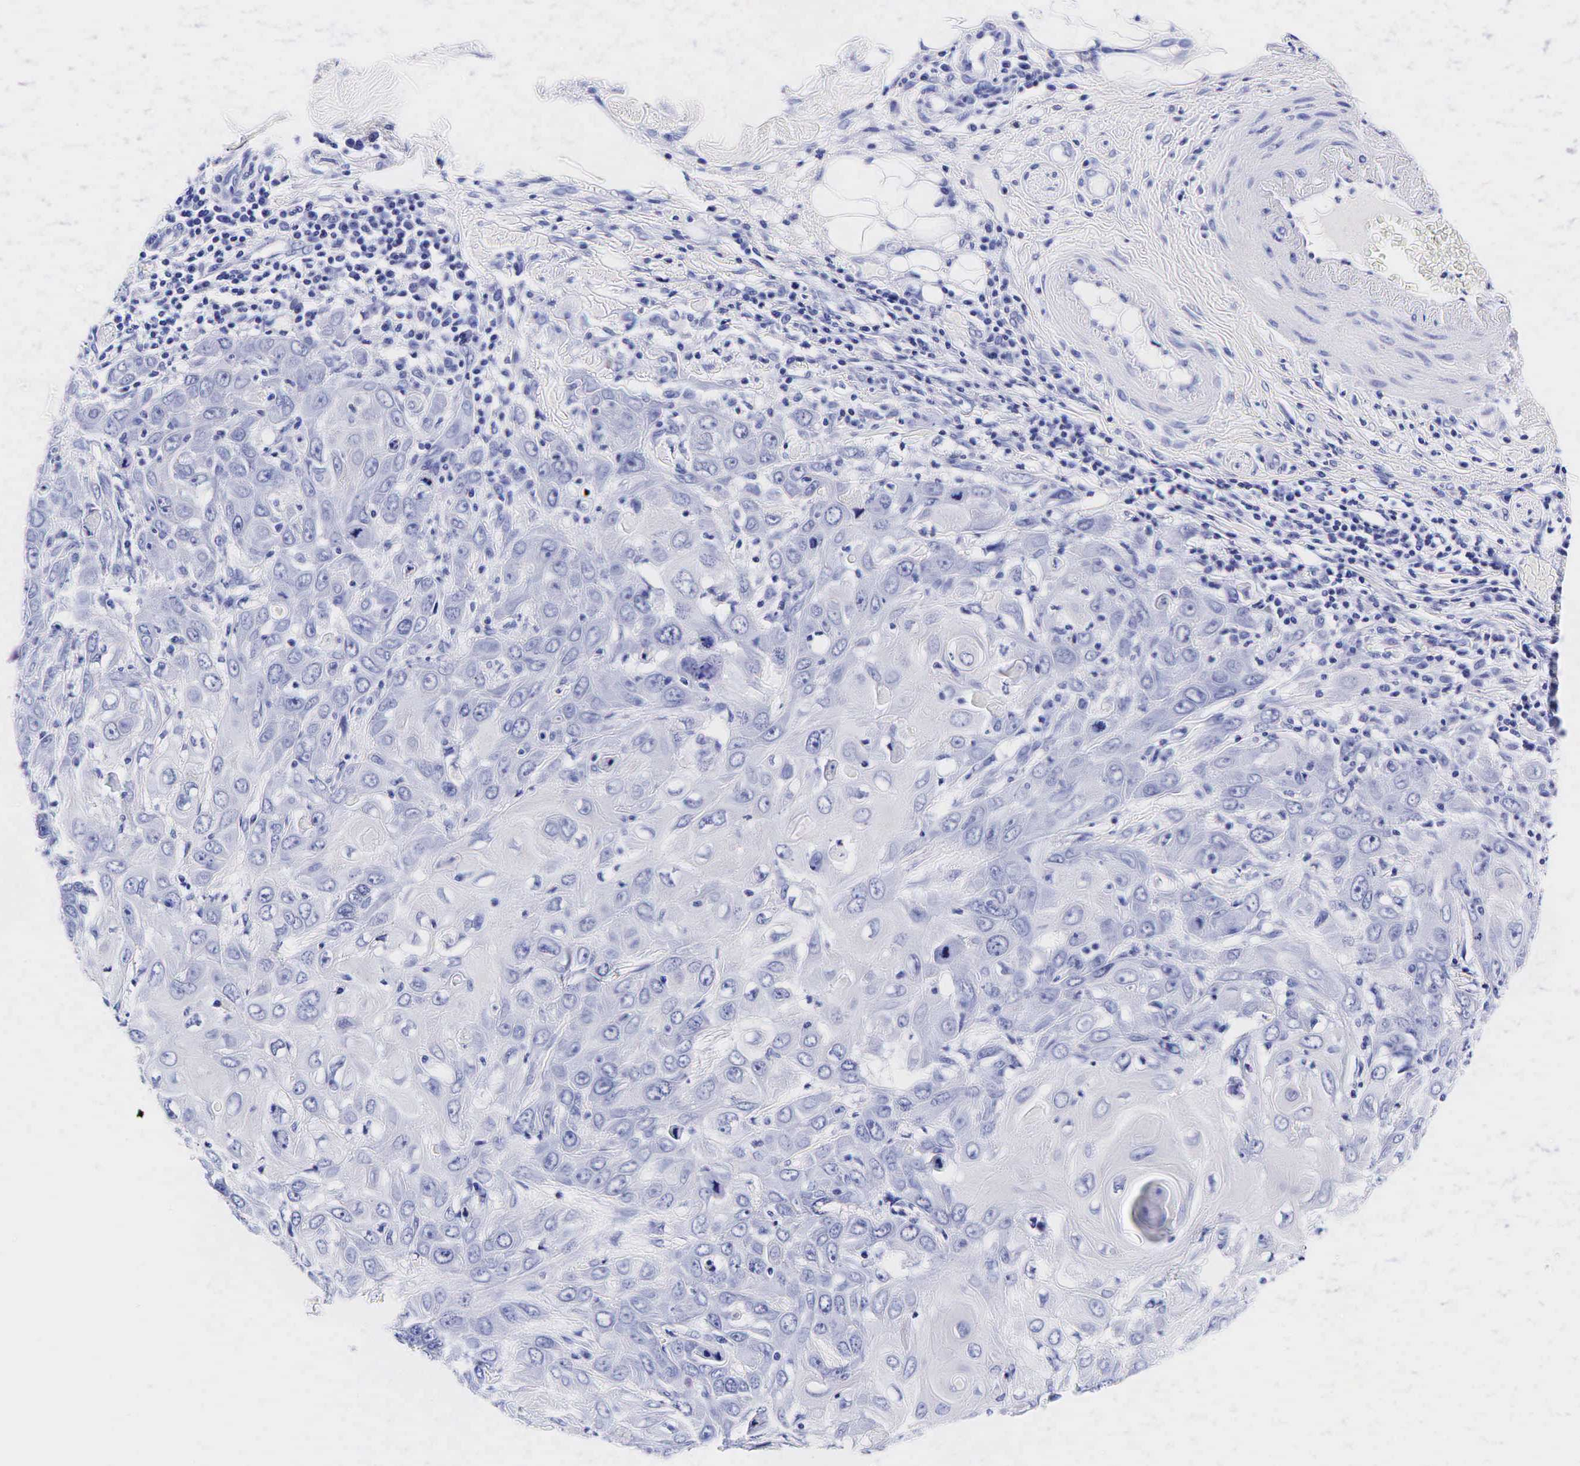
{"staining": {"intensity": "negative", "quantity": "none", "location": "none"}, "tissue": "skin cancer", "cell_type": "Tumor cells", "image_type": "cancer", "snomed": [{"axis": "morphology", "description": "Squamous cell carcinoma, NOS"}, {"axis": "topography", "description": "Skin"}], "caption": "High power microscopy image of an IHC histopathology image of skin cancer (squamous cell carcinoma), revealing no significant positivity in tumor cells.", "gene": "GCG", "patient": {"sex": "male", "age": 84}}